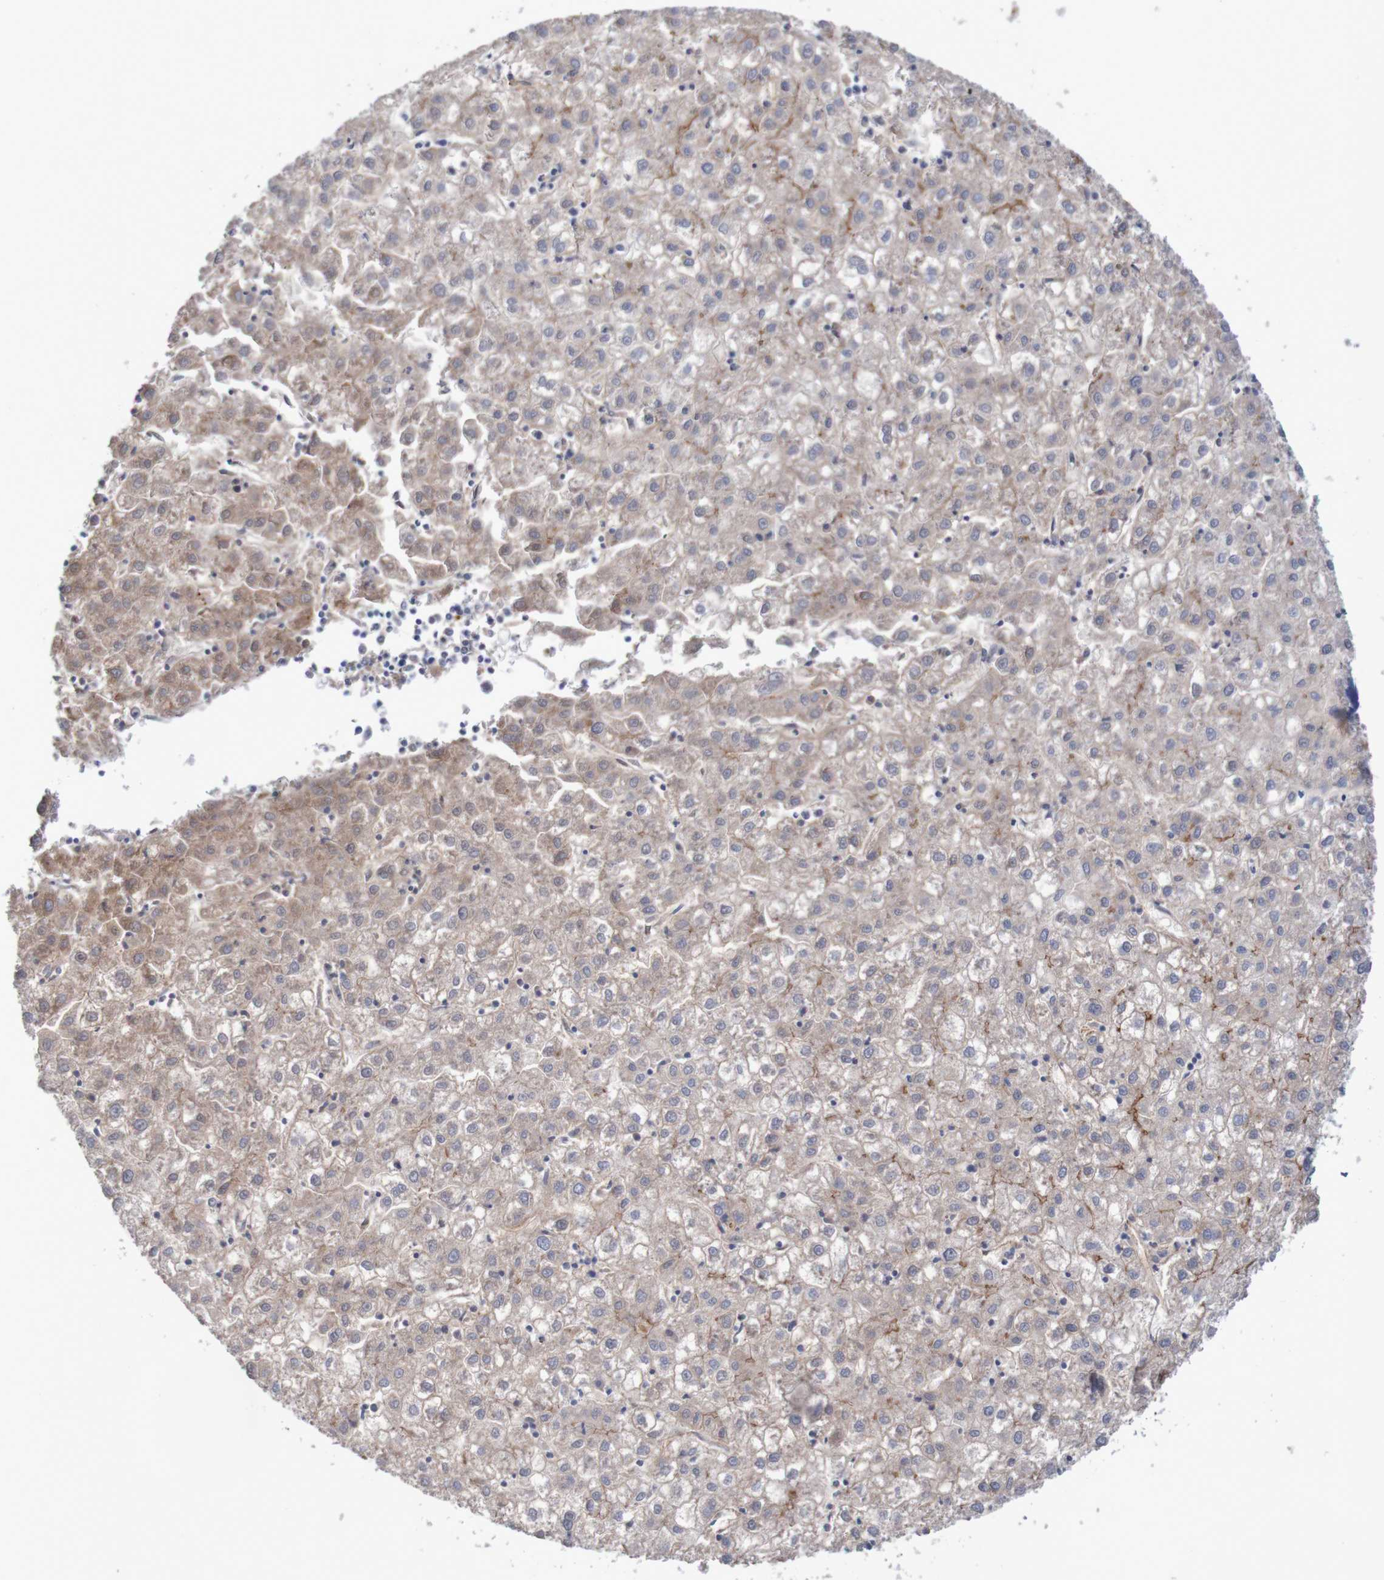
{"staining": {"intensity": "moderate", "quantity": ">75%", "location": "cytoplasmic/membranous"}, "tissue": "liver cancer", "cell_type": "Tumor cells", "image_type": "cancer", "snomed": [{"axis": "morphology", "description": "Carcinoma, Hepatocellular, NOS"}, {"axis": "topography", "description": "Liver"}], "caption": "Immunohistochemistry image of neoplastic tissue: human hepatocellular carcinoma (liver) stained using immunohistochemistry displays medium levels of moderate protein expression localized specifically in the cytoplasmic/membranous of tumor cells, appearing as a cytoplasmic/membranous brown color.", "gene": "NECTIN2", "patient": {"sex": "male", "age": 72}}